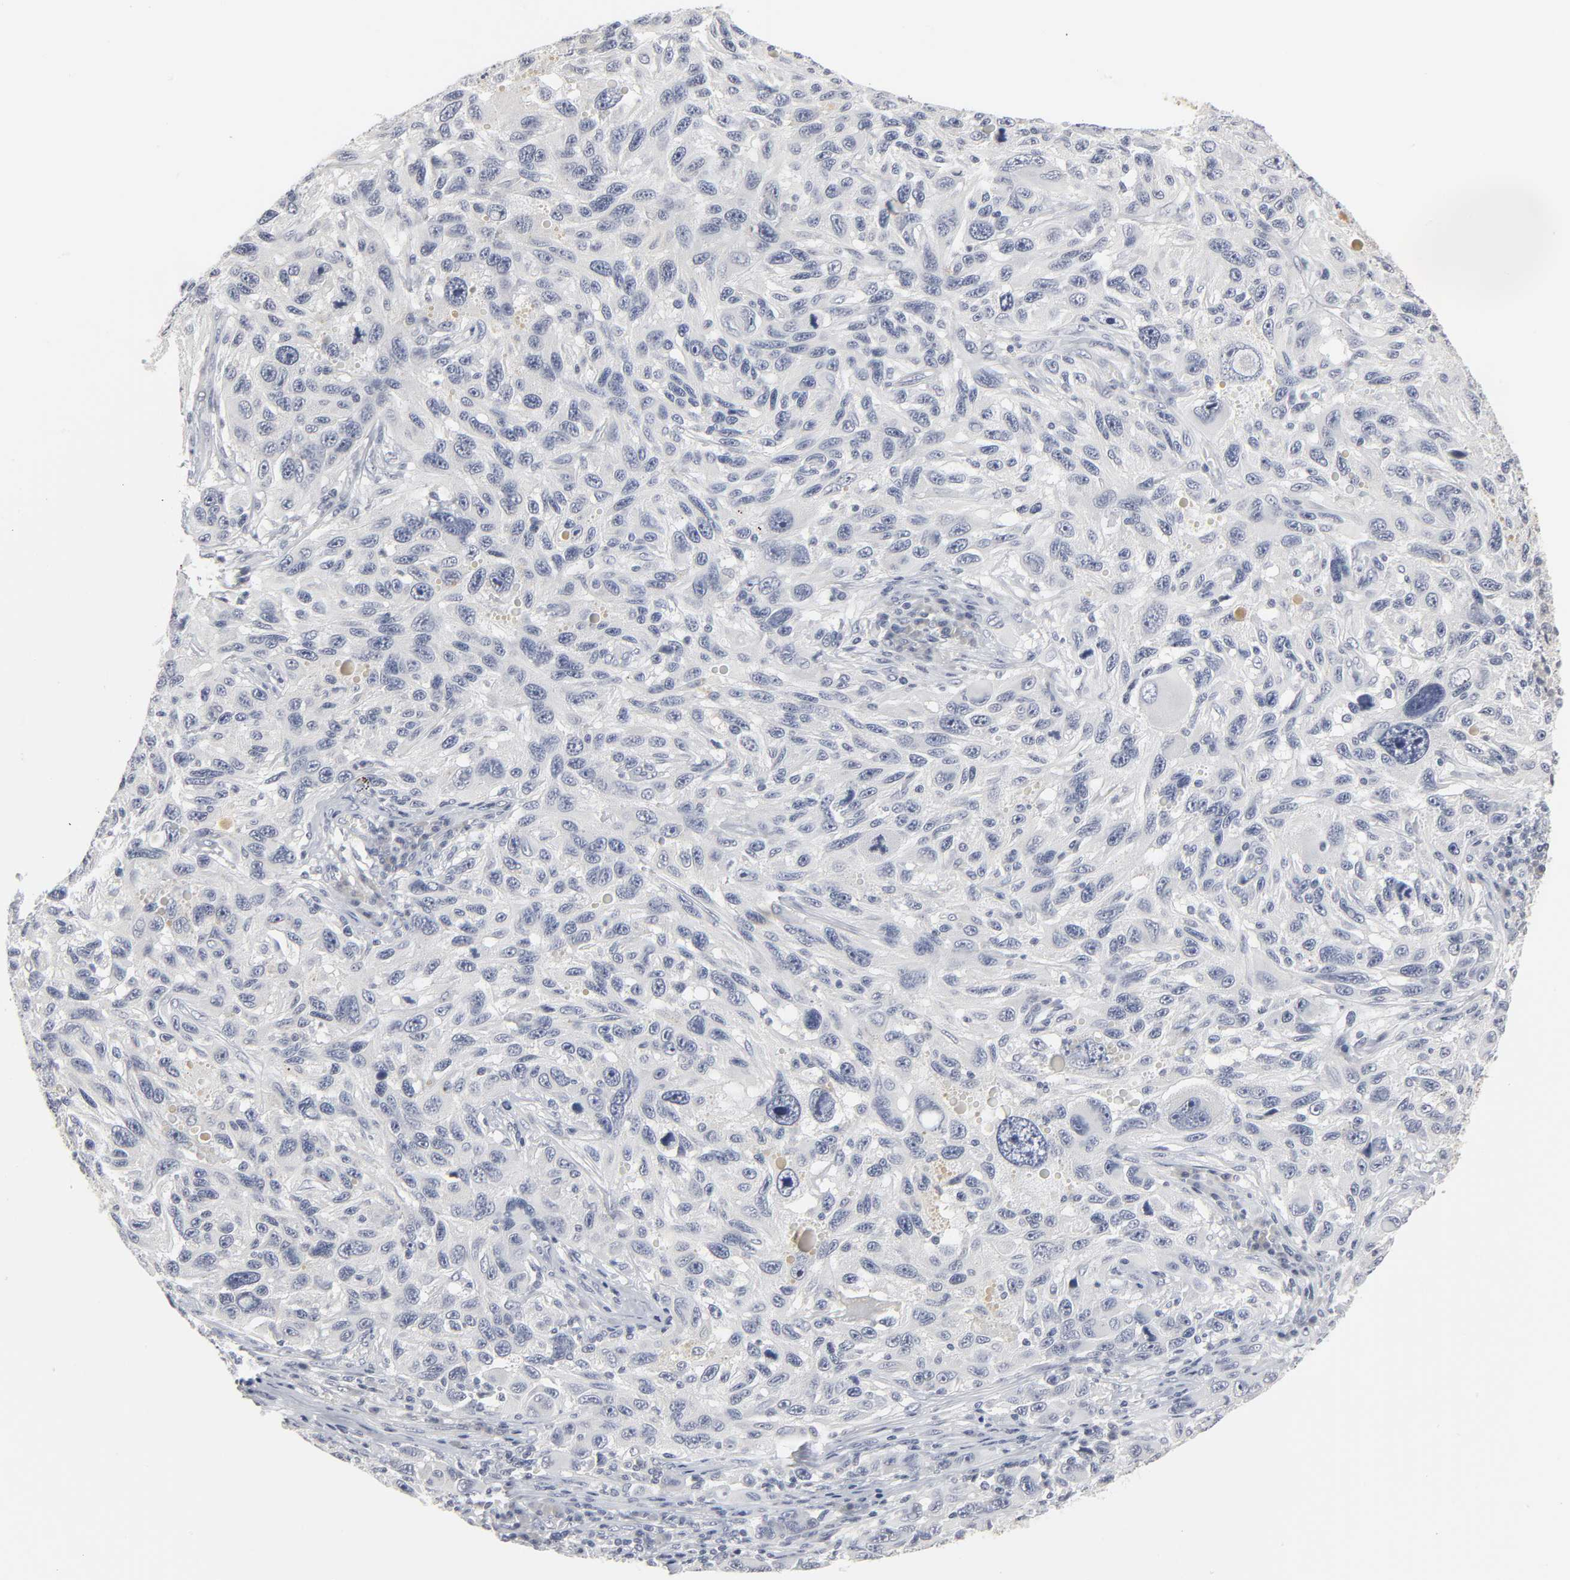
{"staining": {"intensity": "negative", "quantity": "none", "location": "none"}, "tissue": "melanoma", "cell_type": "Tumor cells", "image_type": "cancer", "snomed": [{"axis": "morphology", "description": "Malignant melanoma, NOS"}, {"axis": "topography", "description": "Skin"}], "caption": "Photomicrograph shows no protein positivity in tumor cells of malignant melanoma tissue.", "gene": "TCAP", "patient": {"sex": "male", "age": 53}}